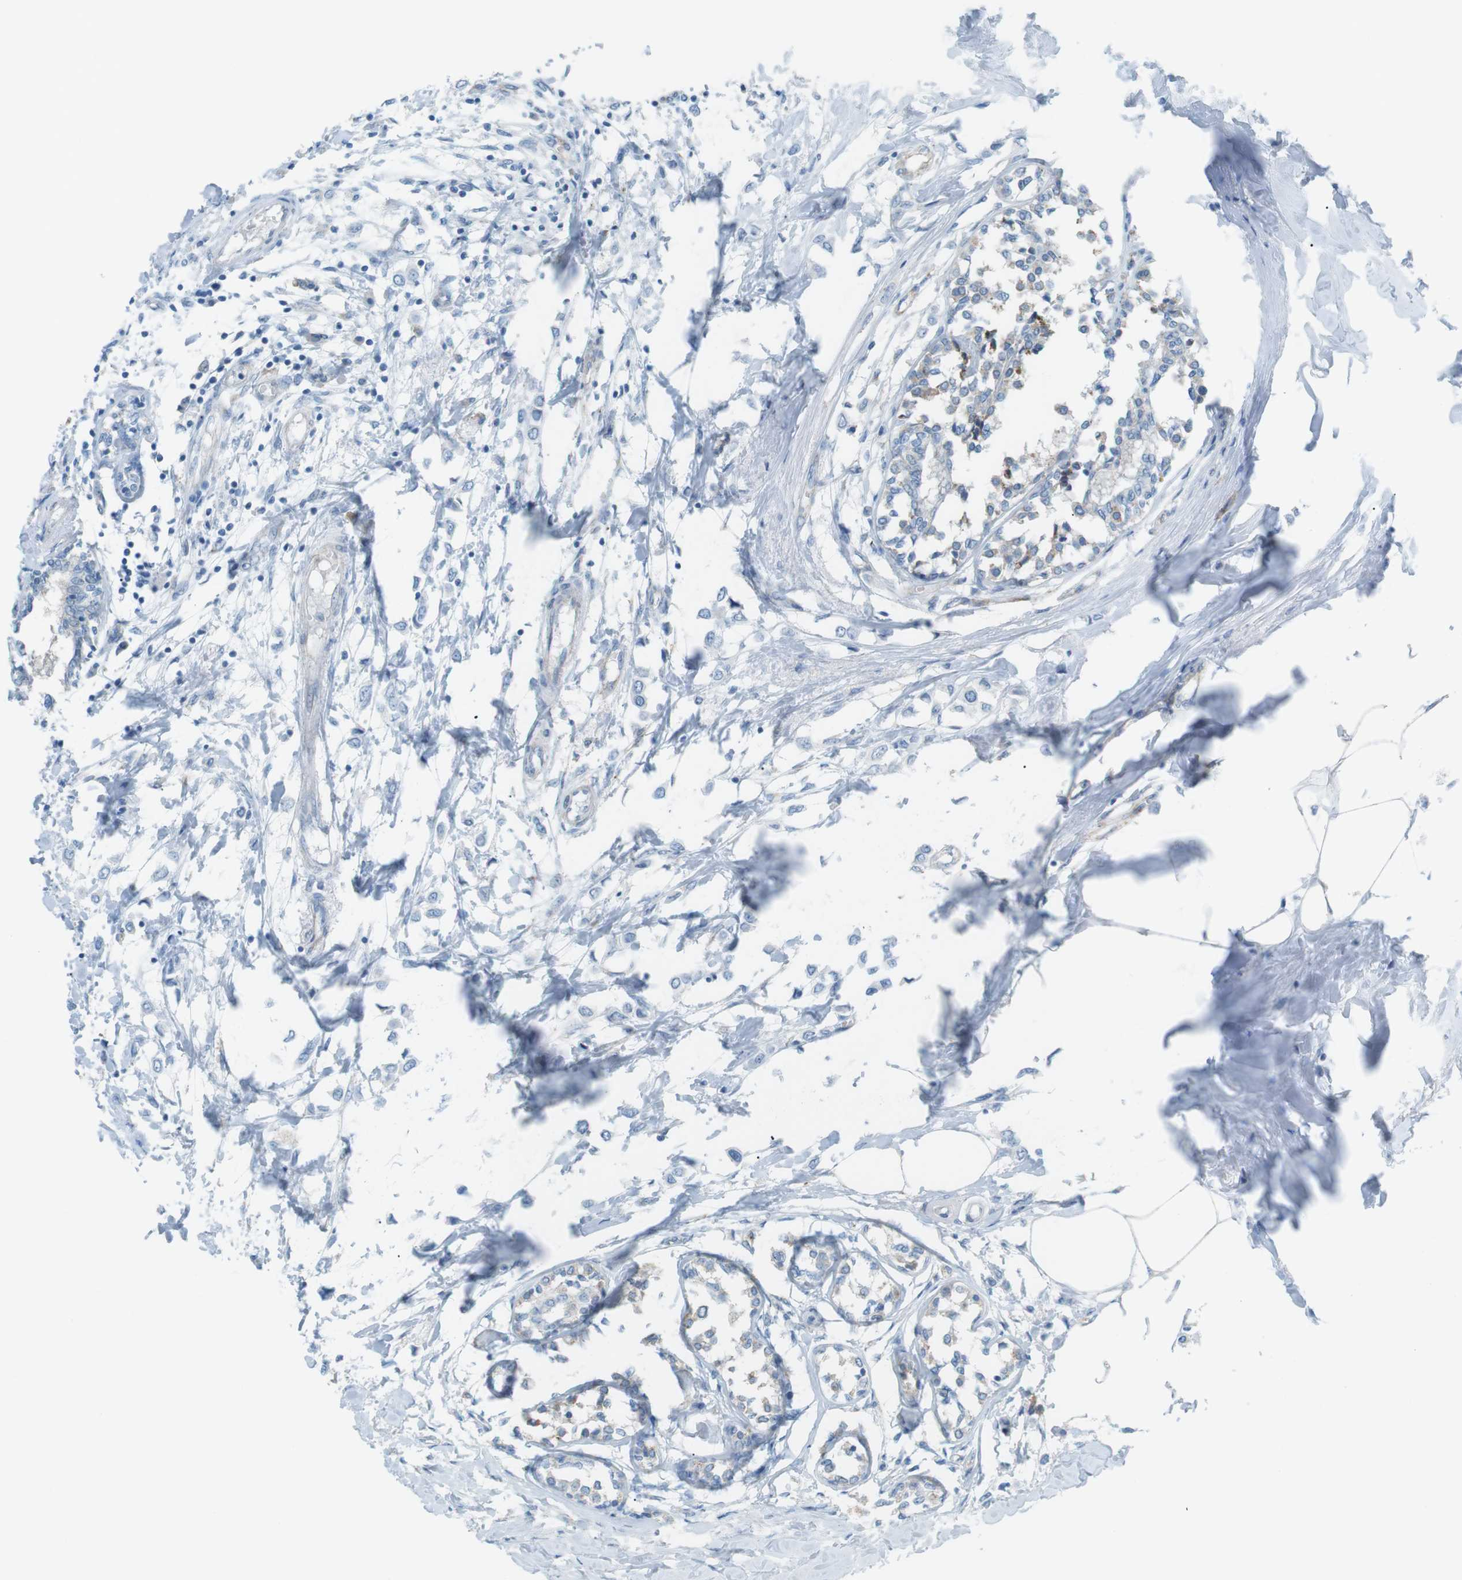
{"staining": {"intensity": "negative", "quantity": "none", "location": "none"}, "tissue": "breast cancer", "cell_type": "Tumor cells", "image_type": "cancer", "snomed": [{"axis": "morphology", "description": "Lobular carcinoma"}, {"axis": "topography", "description": "Breast"}], "caption": "IHC micrograph of breast lobular carcinoma stained for a protein (brown), which displays no staining in tumor cells.", "gene": "VAMP1", "patient": {"sex": "female", "age": 51}}